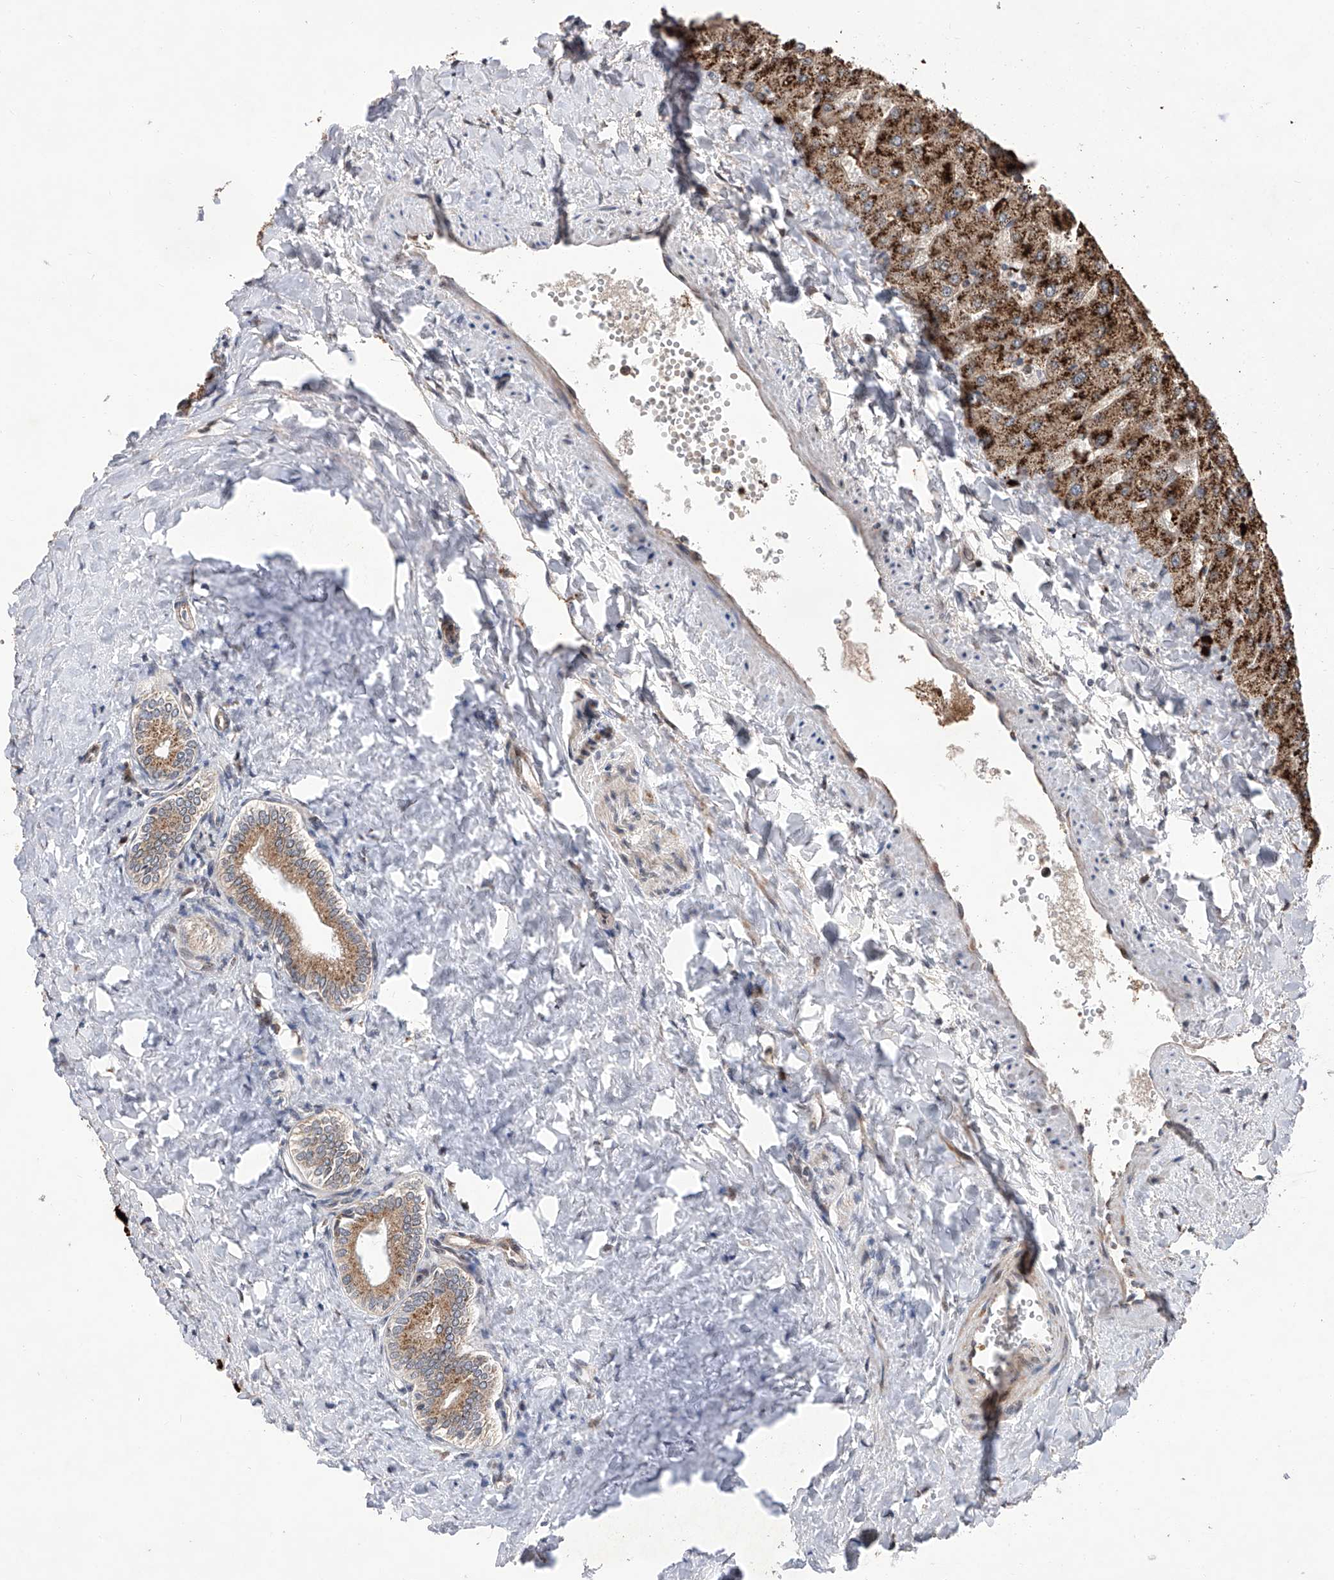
{"staining": {"intensity": "moderate", "quantity": ">75%", "location": "cytoplasmic/membranous"}, "tissue": "liver", "cell_type": "Cholangiocytes", "image_type": "normal", "snomed": [{"axis": "morphology", "description": "Normal tissue, NOS"}, {"axis": "topography", "description": "Liver"}], "caption": "Cholangiocytes exhibit medium levels of moderate cytoplasmic/membranous expression in about >75% of cells in unremarkable liver.", "gene": "FARP2", "patient": {"sex": "male", "age": 55}}